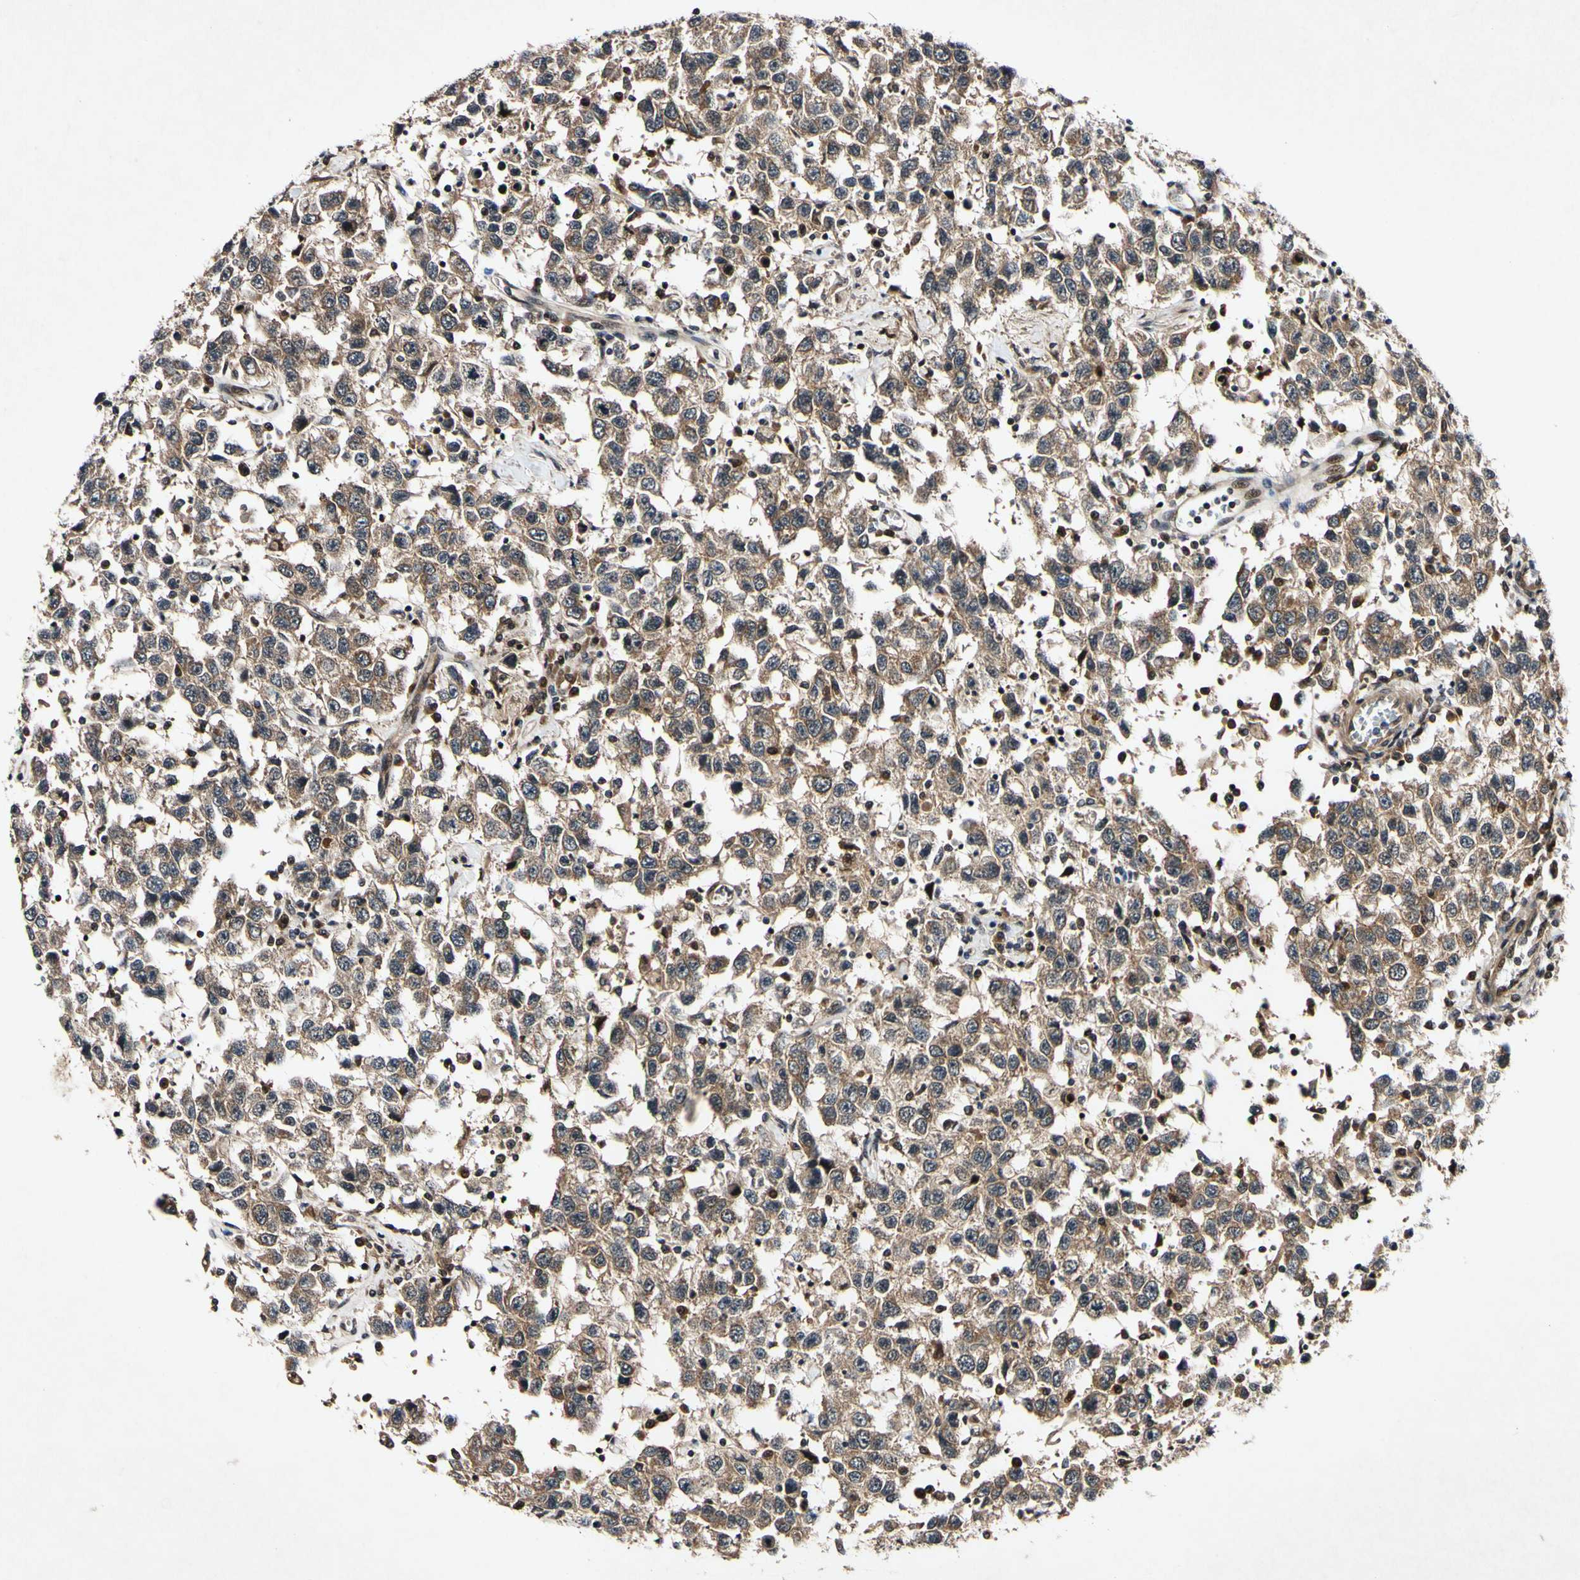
{"staining": {"intensity": "moderate", "quantity": ">75%", "location": "cytoplasmic/membranous"}, "tissue": "testis cancer", "cell_type": "Tumor cells", "image_type": "cancer", "snomed": [{"axis": "morphology", "description": "Seminoma, NOS"}, {"axis": "topography", "description": "Testis"}], "caption": "High-power microscopy captured an IHC micrograph of testis cancer (seminoma), revealing moderate cytoplasmic/membranous expression in approximately >75% of tumor cells.", "gene": "CSNK1E", "patient": {"sex": "male", "age": 41}}